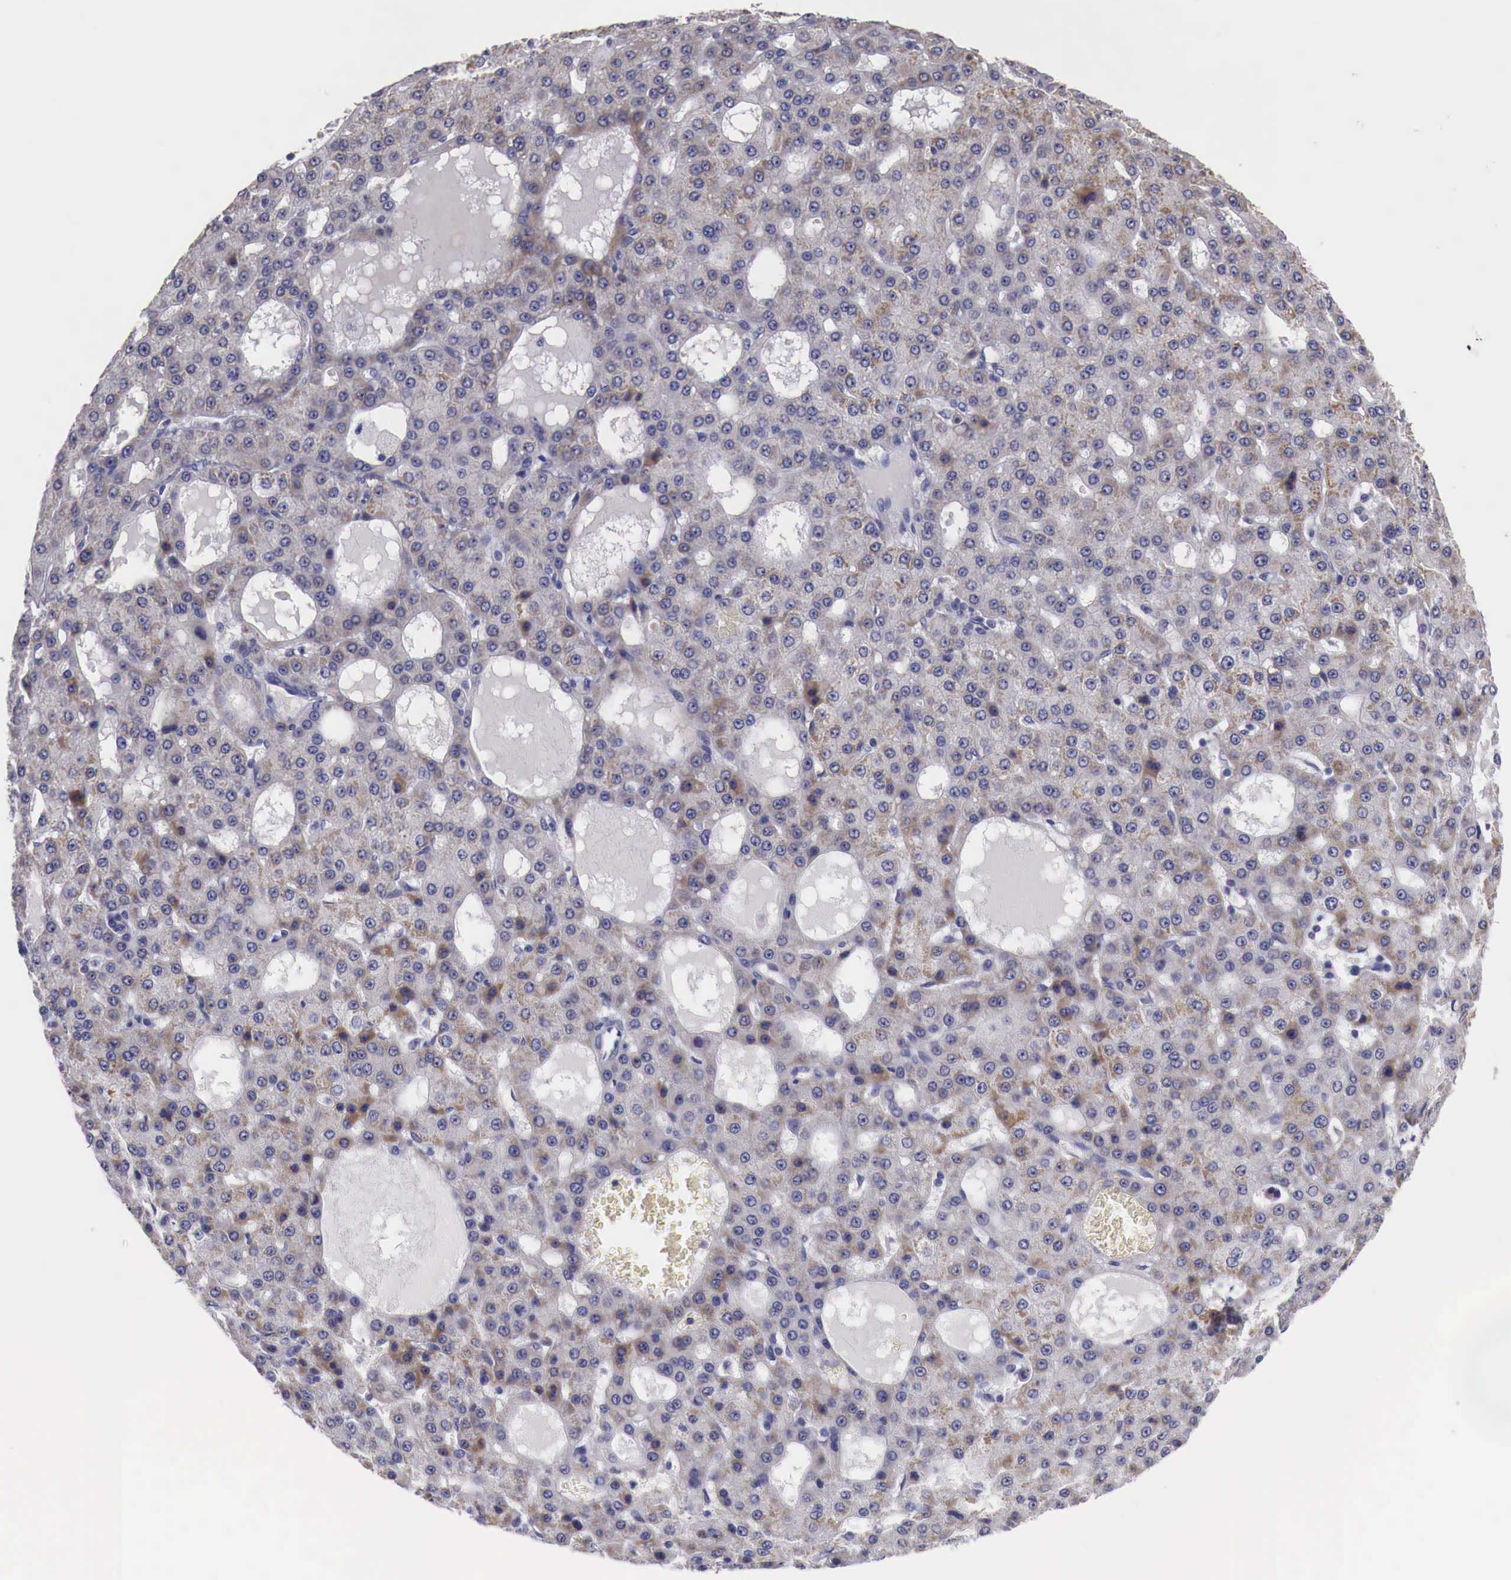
{"staining": {"intensity": "weak", "quantity": "25%-75%", "location": "cytoplasmic/membranous"}, "tissue": "liver cancer", "cell_type": "Tumor cells", "image_type": "cancer", "snomed": [{"axis": "morphology", "description": "Carcinoma, Hepatocellular, NOS"}, {"axis": "topography", "description": "Liver"}], "caption": "Protein staining by immunohistochemistry (IHC) reveals weak cytoplasmic/membranous positivity in approximately 25%-75% of tumor cells in liver hepatocellular carcinoma. (IHC, brightfield microscopy, high magnification).", "gene": "NREP", "patient": {"sex": "male", "age": 47}}